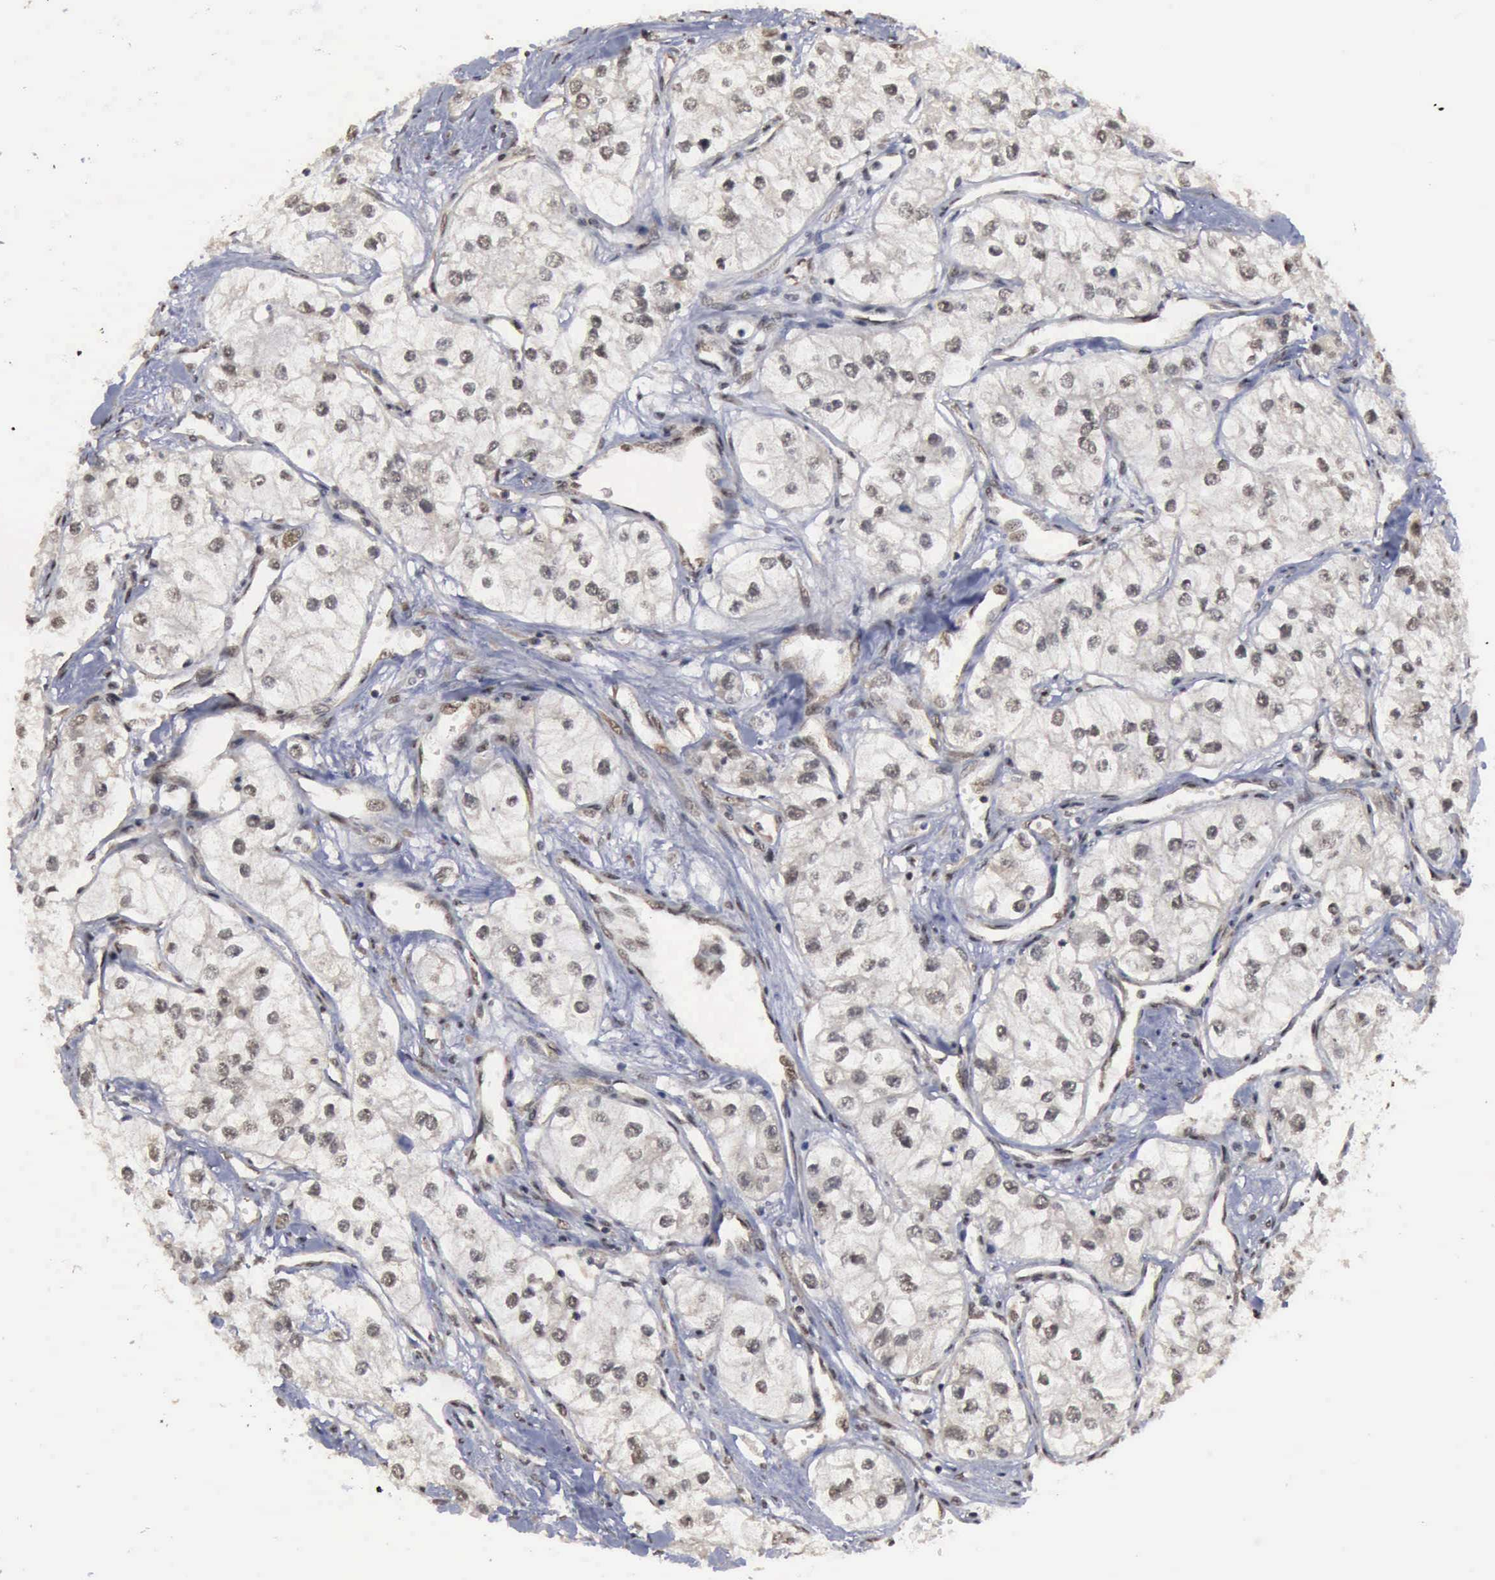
{"staining": {"intensity": "moderate", "quantity": "<25%", "location": "nuclear"}, "tissue": "renal cancer", "cell_type": "Tumor cells", "image_type": "cancer", "snomed": [{"axis": "morphology", "description": "Adenocarcinoma, NOS"}, {"axis": "topography", "description": "Kidney"}], "caption": "High-magnification brightfield microscopy of renal adenocarcinoma stained with DAB (brown) and counterstained with hematoxylin (blue). tumor cells exhibit moderate nuclear staining is identified in about<25% of cells. The protein is stained brown, and the nuclei are stained in blue (DAB (3,3'-diaminobenzidine) IHC with brightfield microscopy, high magnification).", "gene": "RTCB", "patient": {"sex": "male", "age": 57}}